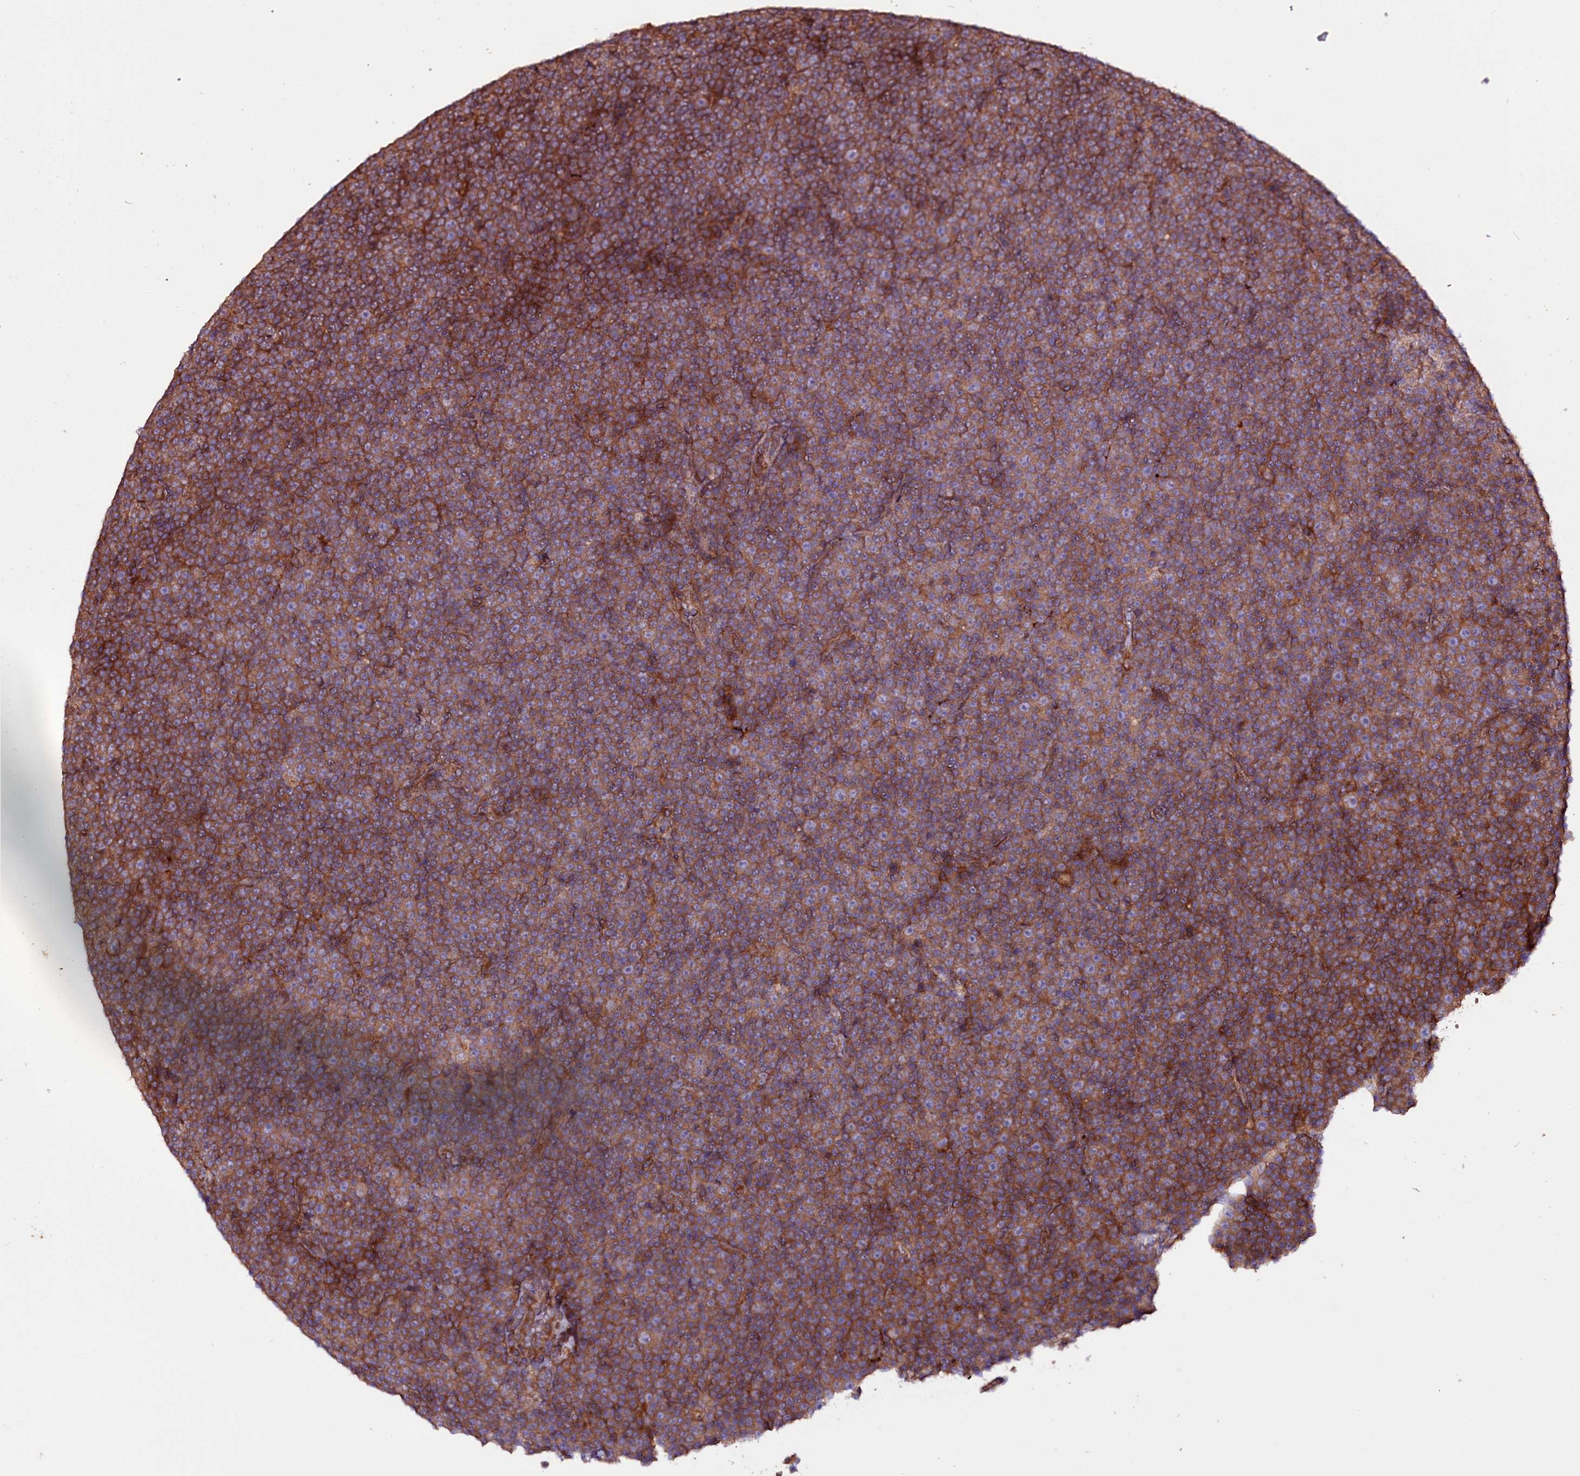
{"staining": {"intensity": "moderate", "quantity": ">75%", "location": "cytoplasmic/membranous"}, "tissue": "lymphoma", "cell_type": "Tumor cells", "image_type": "cancer", "snomed": [{"axis": "morphology", "description": "Malignant lymphoma, non-Hodgkin's type, Low grade"}, {"axis": "topography", "description": "Lymph node"}], "caption": "Tumor cells show medium levels of moderate cytoplasmic/membranous expression in about >75% of cells in human lymphoma. (DAB IHC, brown staining for protein, blue staining for nuclei).", "gene": "CEP295", "patient": {"sex": "female", "age": 67}}